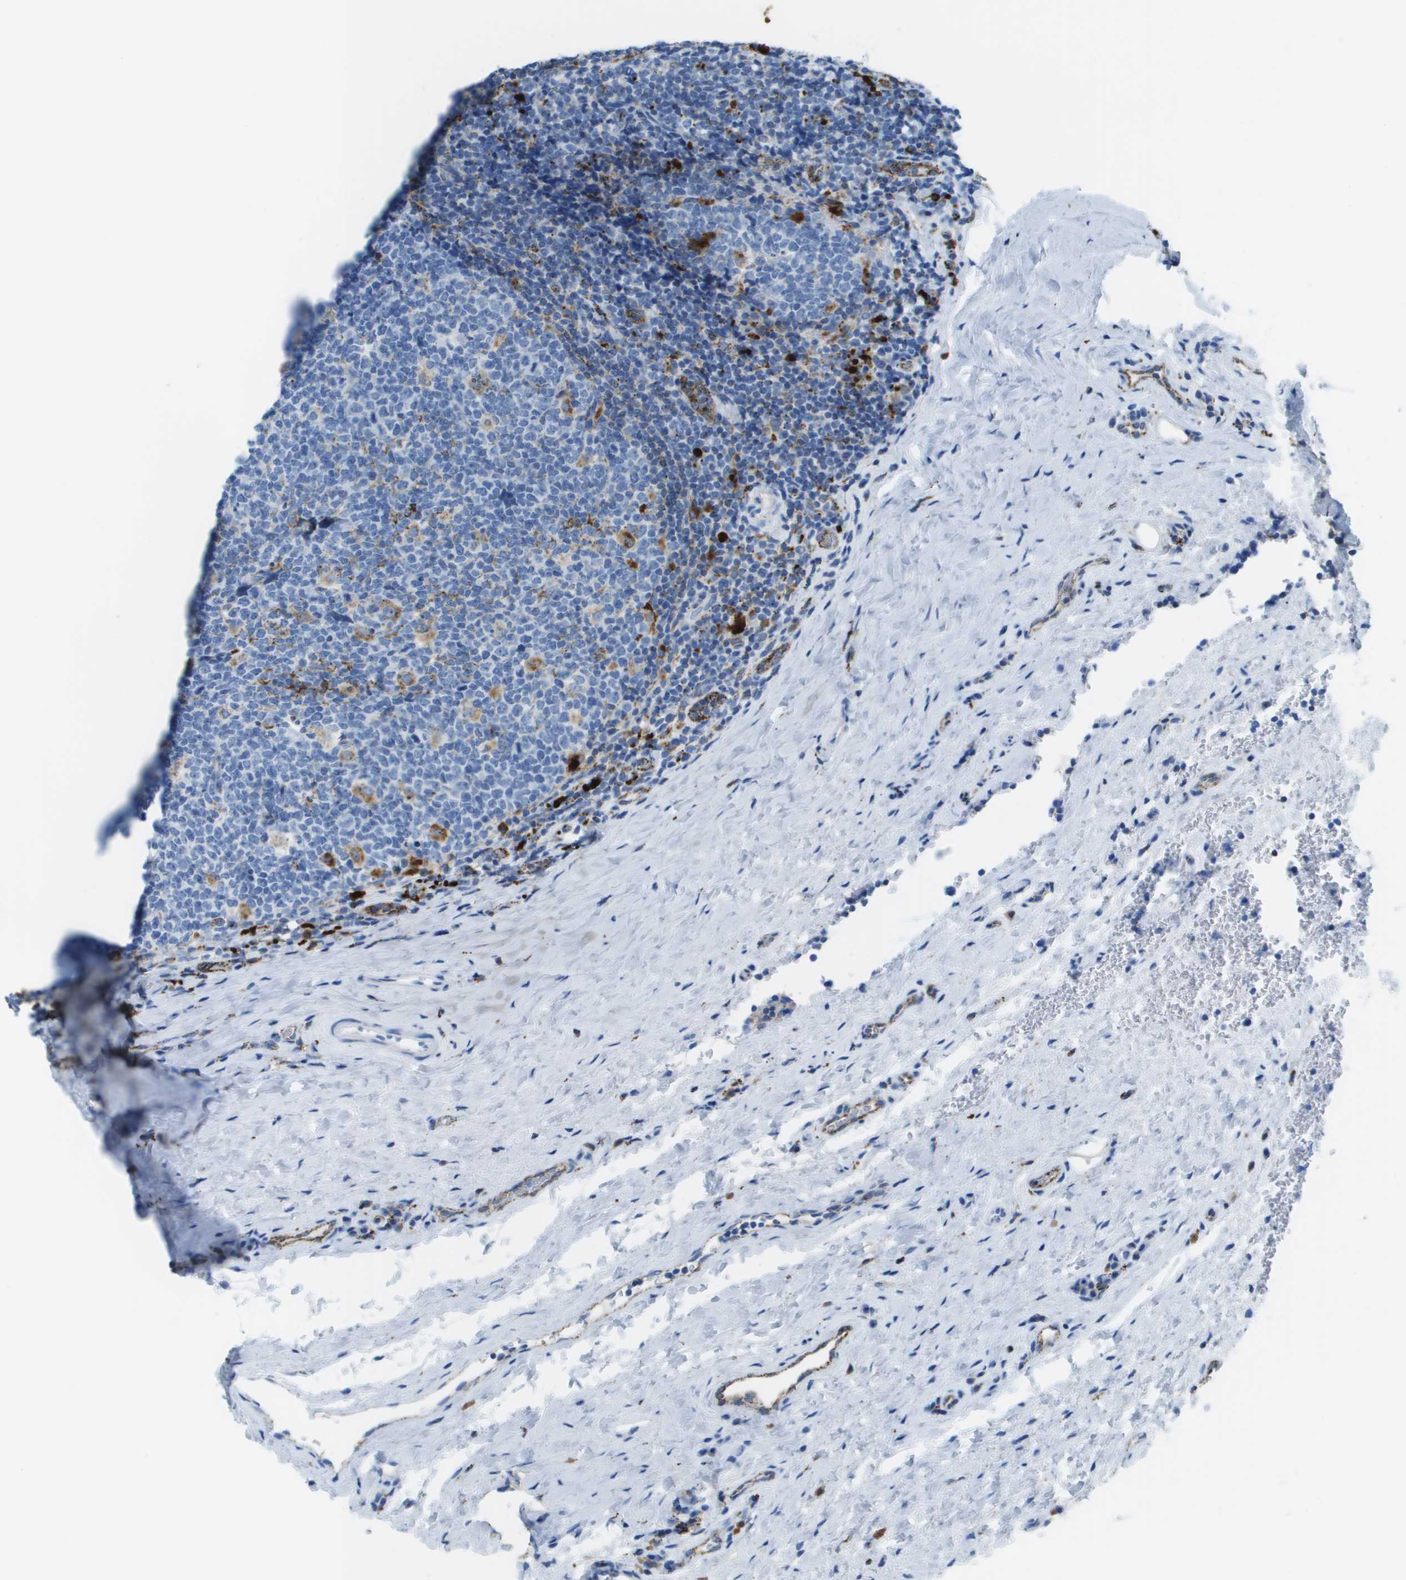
{"staining": {"intensity": "moderate", "quantity": "<25%", "location": "cytoplasmic/membranous"}, "tissue": "tonsil", "cell_type": "Germinal center cells", "image_type": "normal", "snomed": [{"axis": "morphology", "description": "Normal tissue, NOS"}, {"axis": "topography", "description": "Tonsil"}], "caption": "High-power microscopy captured an immunohistochemistry image of normal tonsil, revealing moderate cytoplasmic/membranous positivity in about <25% of germinal center cells.", "gene": "PRCP", "patient": {"sex": "male", "age": 17}}